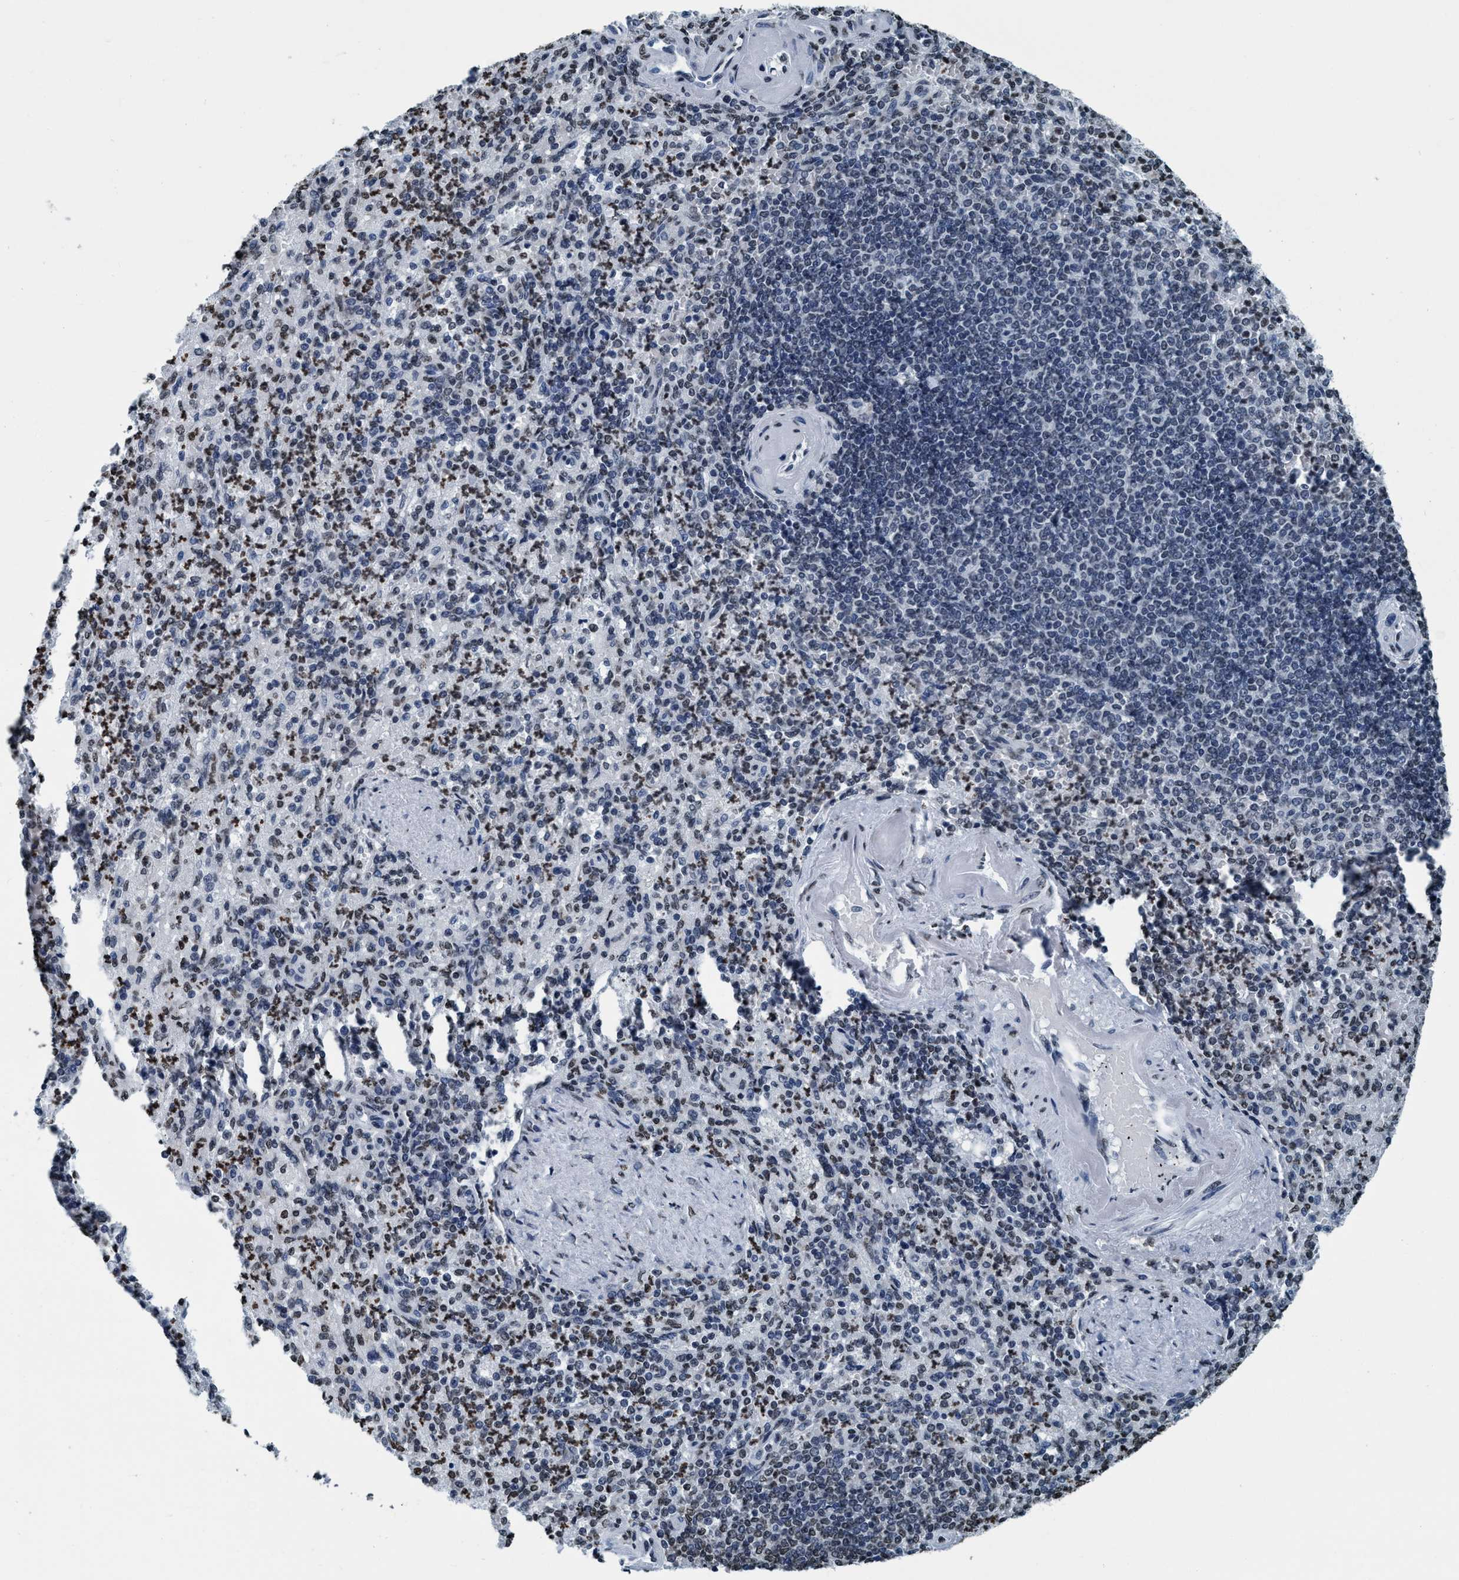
{"staining": {"intensity": "weak", "quantity": "25%-75%", "location": "nuclear"}, "tissue": "spleen", "cell_type": "Cells in red pulp", "image_type": "normal", "snomed": [{"axis": "morphology", "description": "Normal tissue, NOS"}, {"axis": "topography", "description": "Spleen"}], "caption": "Spleen stained with DAB (3,3'-diaminobenzidine) immunohistochemistry (IHC) exhibits low levels of weak nuclear expression in about 25%-75% of cells in red pulp. The staining was performed using DAB, with brown indicating positive protein expression. Nuclei are stained blue with hematoxylin.", "gene": "CCNE2", "patient": {"sex": "female", "age": 74}}